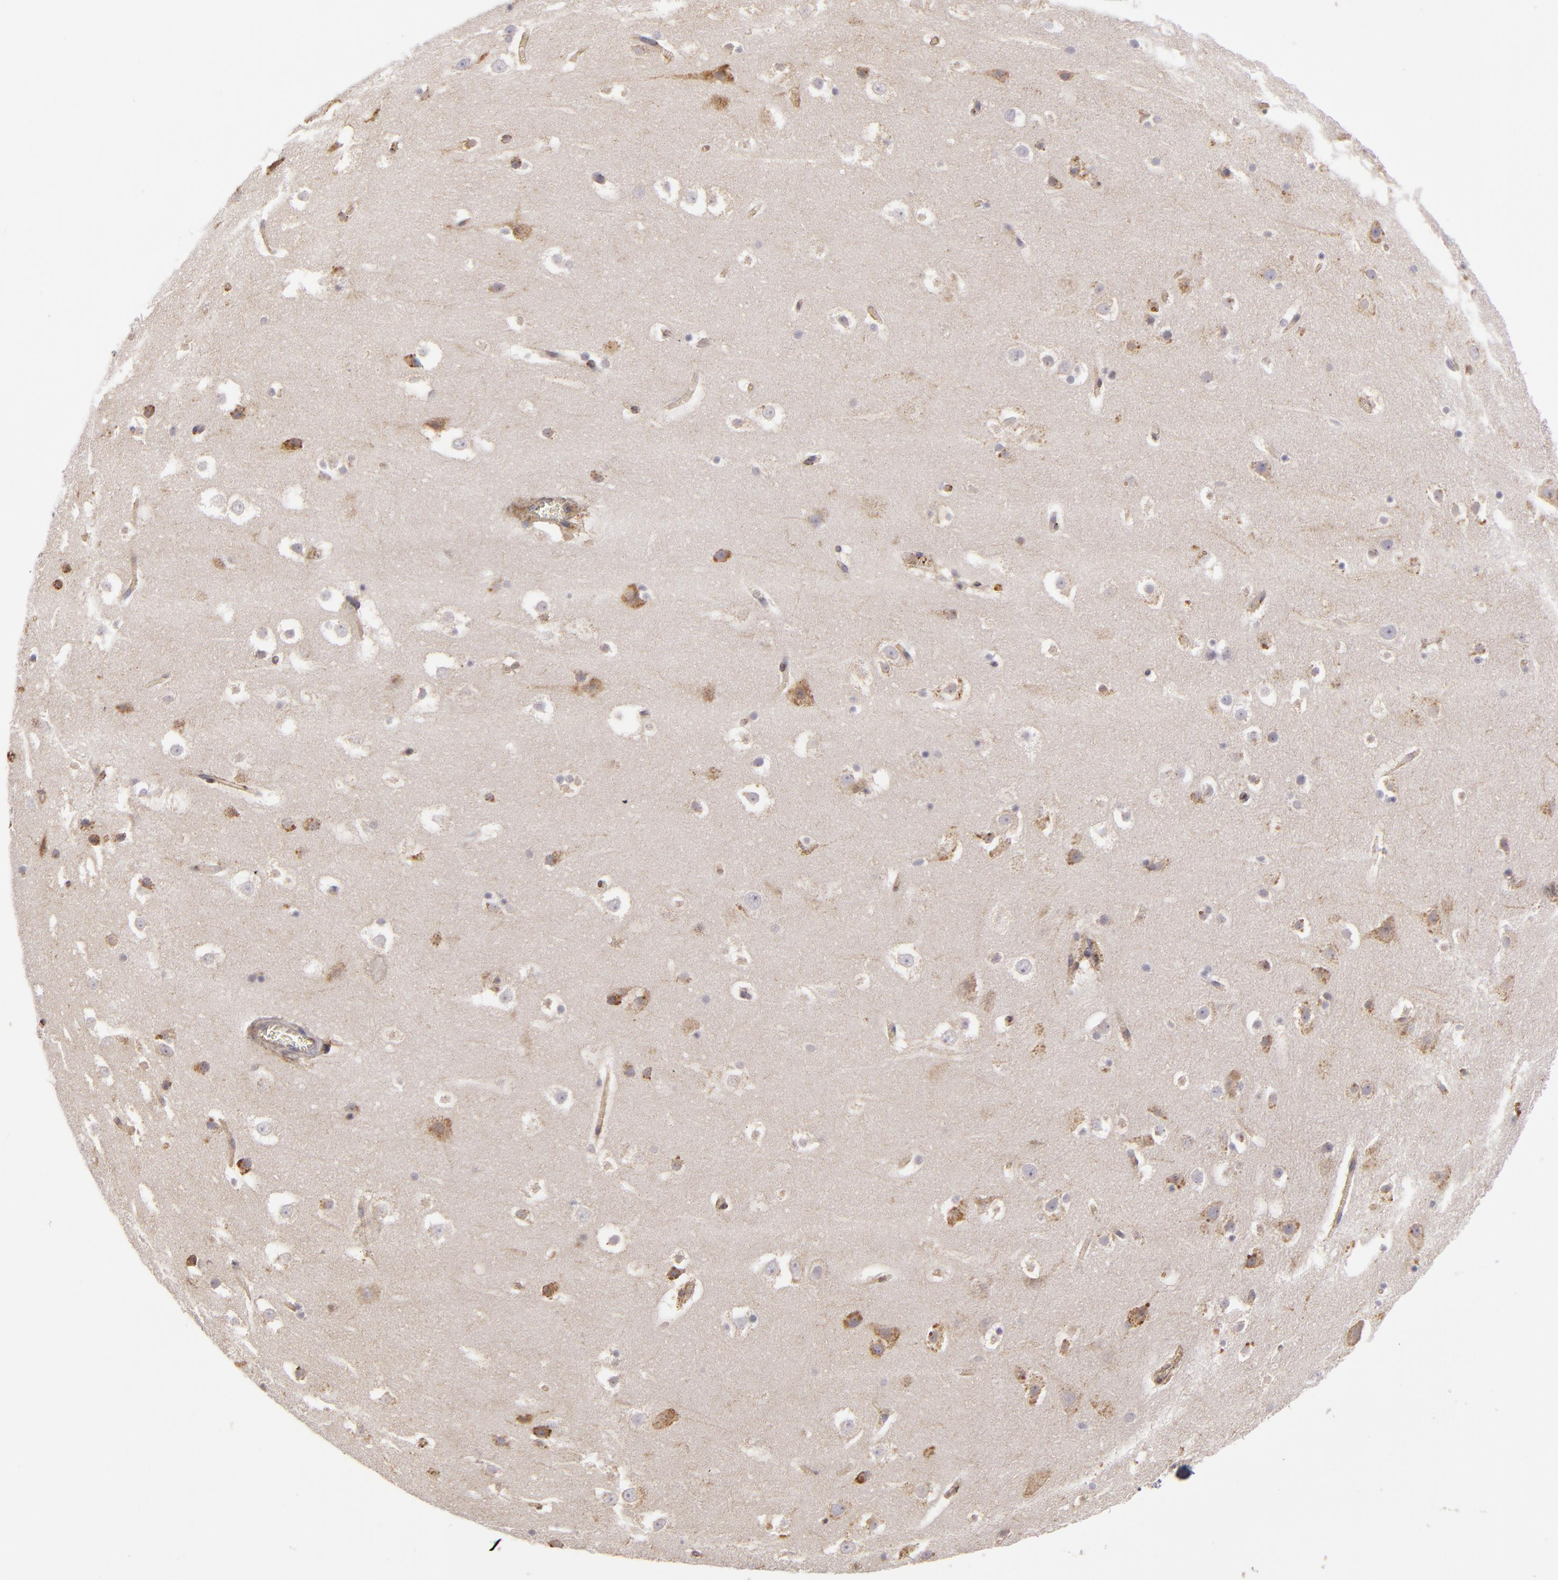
{"staining": {"intensity": "moderate", "quantity": "<25%", "location": "cytoplasmic/membranous"}, "tissue": "hippocampus", "cell_type": "Glial cells", "image_type": "normal", "snomed": [{"axis": "morphology", "description": "Normal tissue, NOS"}, {"axis": "topography", "description": "Hippocampus"}], "caption": "Protein positivity by immunohistochemistry shows moderate cytoplasmic/membranous positivity in approximately <25% of glial cells in unremarkable hippocampus. (brown staining indicates protein expression, while blue staining denotes nuclei).", "gene": "CFB", "patient": {"sex": "male", "age": 45}}